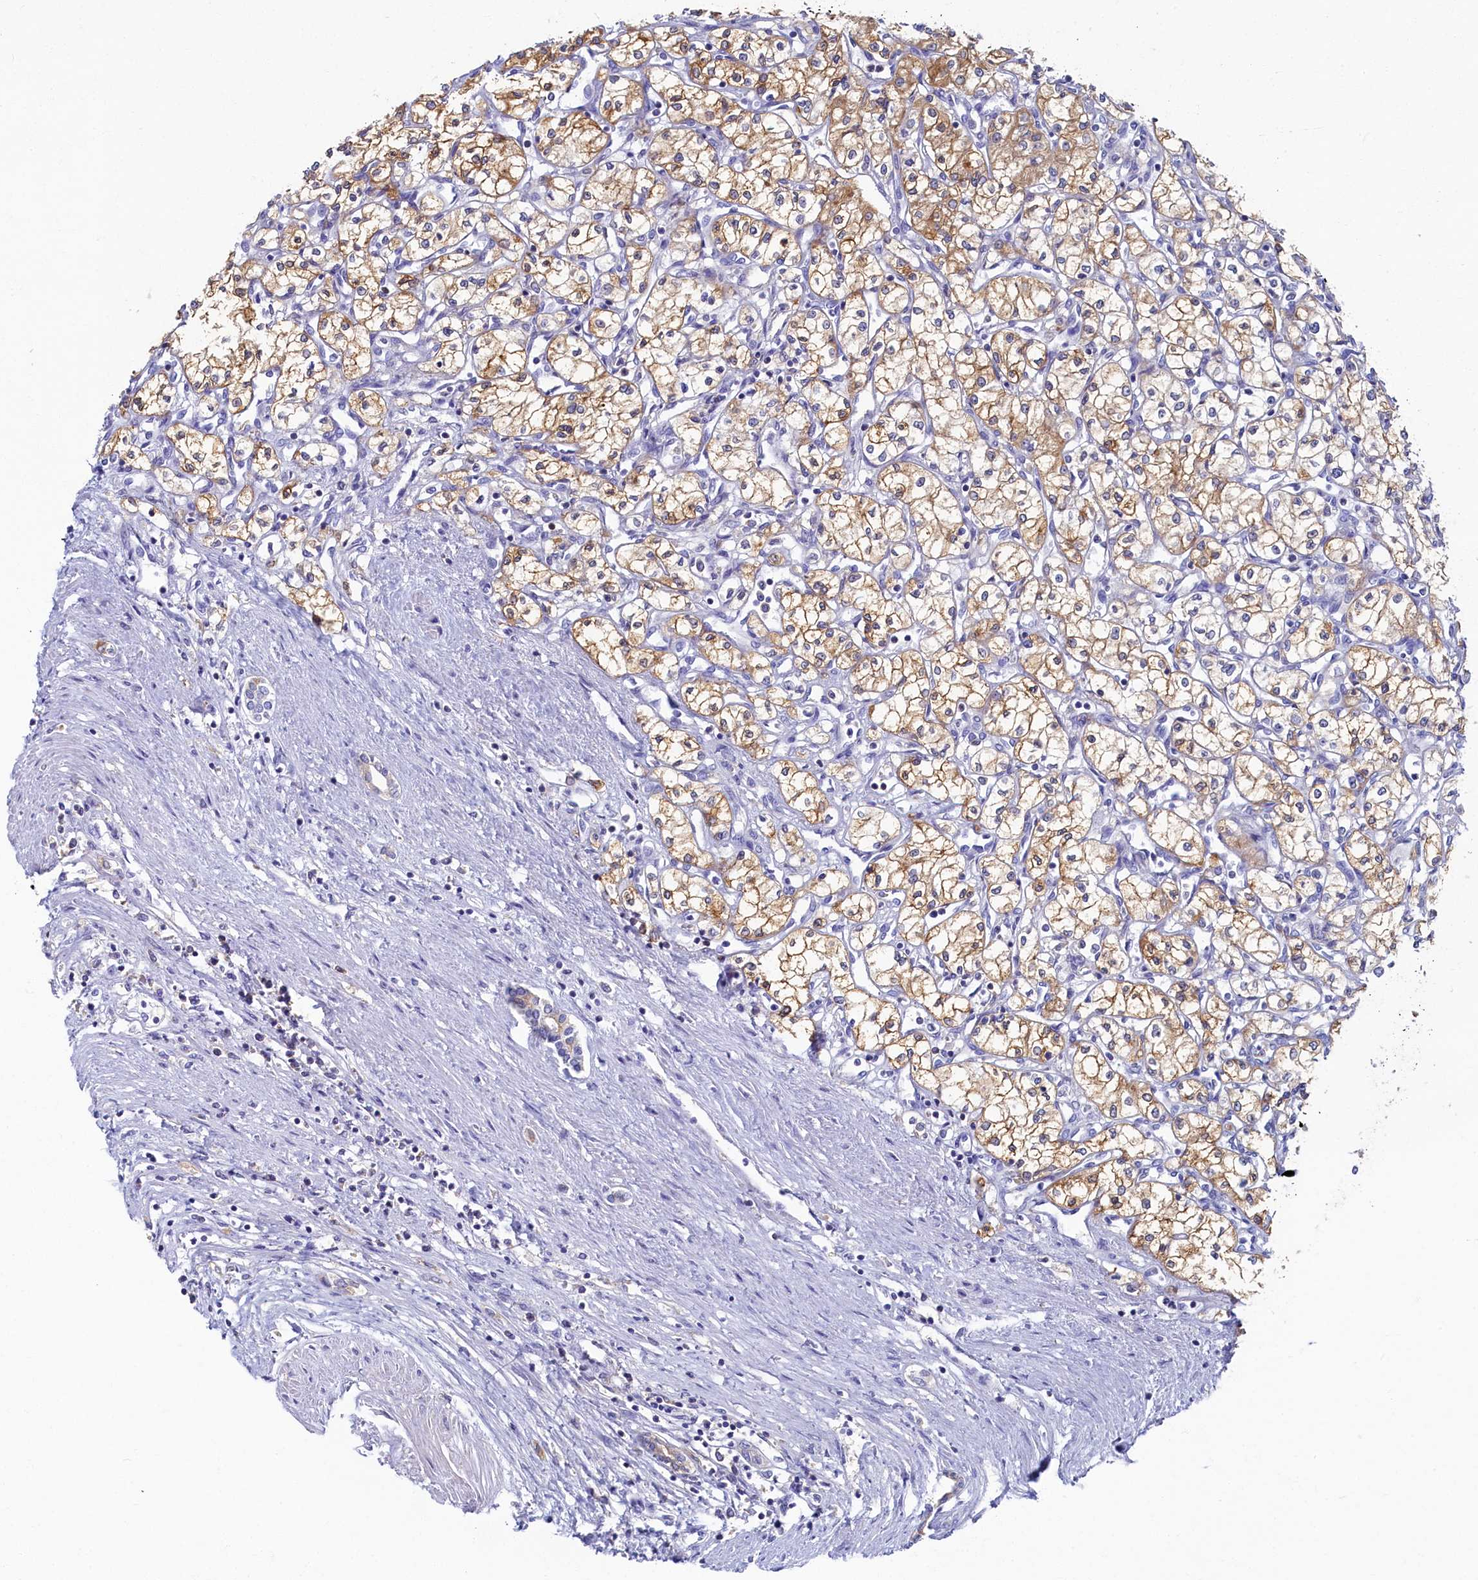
{"staining": {"intensity": "moderate", "quantity": ">75%", "location": "cytoplasmic/membranous"}, "tissue": "renal cancer", "cell_type": "Tumor cells", "image_type": "cancer", "snomed": [{"axis": "morphology", "description": "Adenocarcinoma, NOS"}, {"axis": "topography", "description": "Kidney"}], "caption": "Immunohistochemistry (IHC) image of renal adenocarcinoma stained for a protein (brown), which shows medium levels of moderate cytoplasmic/membranous positivity in about >75% of tumor cells.", "gene": "TIMM8B", "patient": {"sex": "male", "age": 59}}